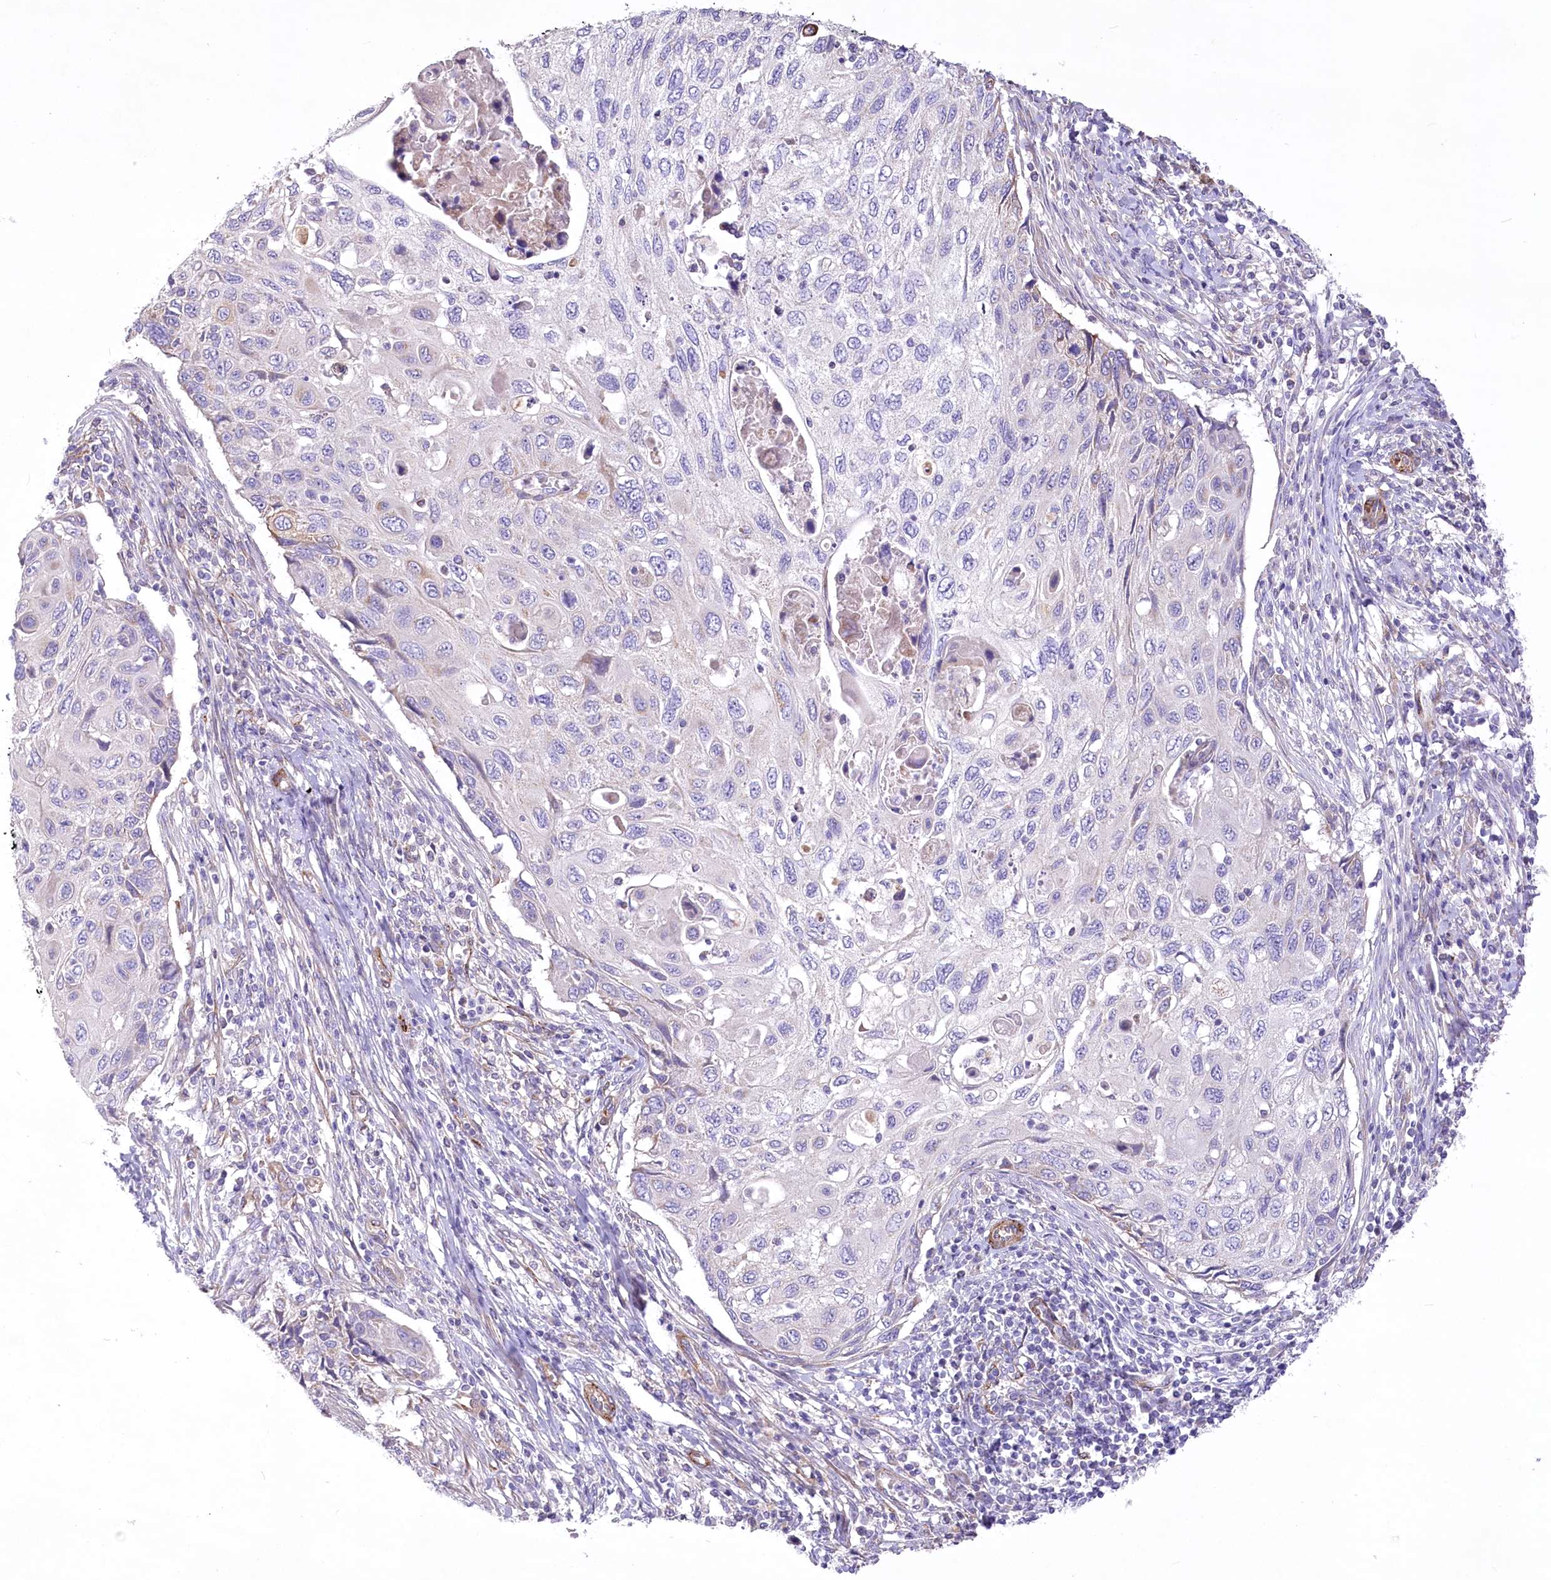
{"staining": {"intensity": "negative", "quantity": "none", "location": "none"}, "tissue": "cervical cancer", "cell_type": "Tumor cells", "image_type": "cancer", "snomed": [{"axis": "morphology", "description": "Squamous cell carcinoma, NOS"}, {"axis": "topography", "description": "Cervix"}], "caption": "DAB (3,3'-diaminobenzidine) immunohistochemical staining of human squamous cell carcinoma (cervical) exhibits no significant expression in tumor cells.", "gene": "ANGPTL3", "patient": {"sex": "female", "age": 70}}